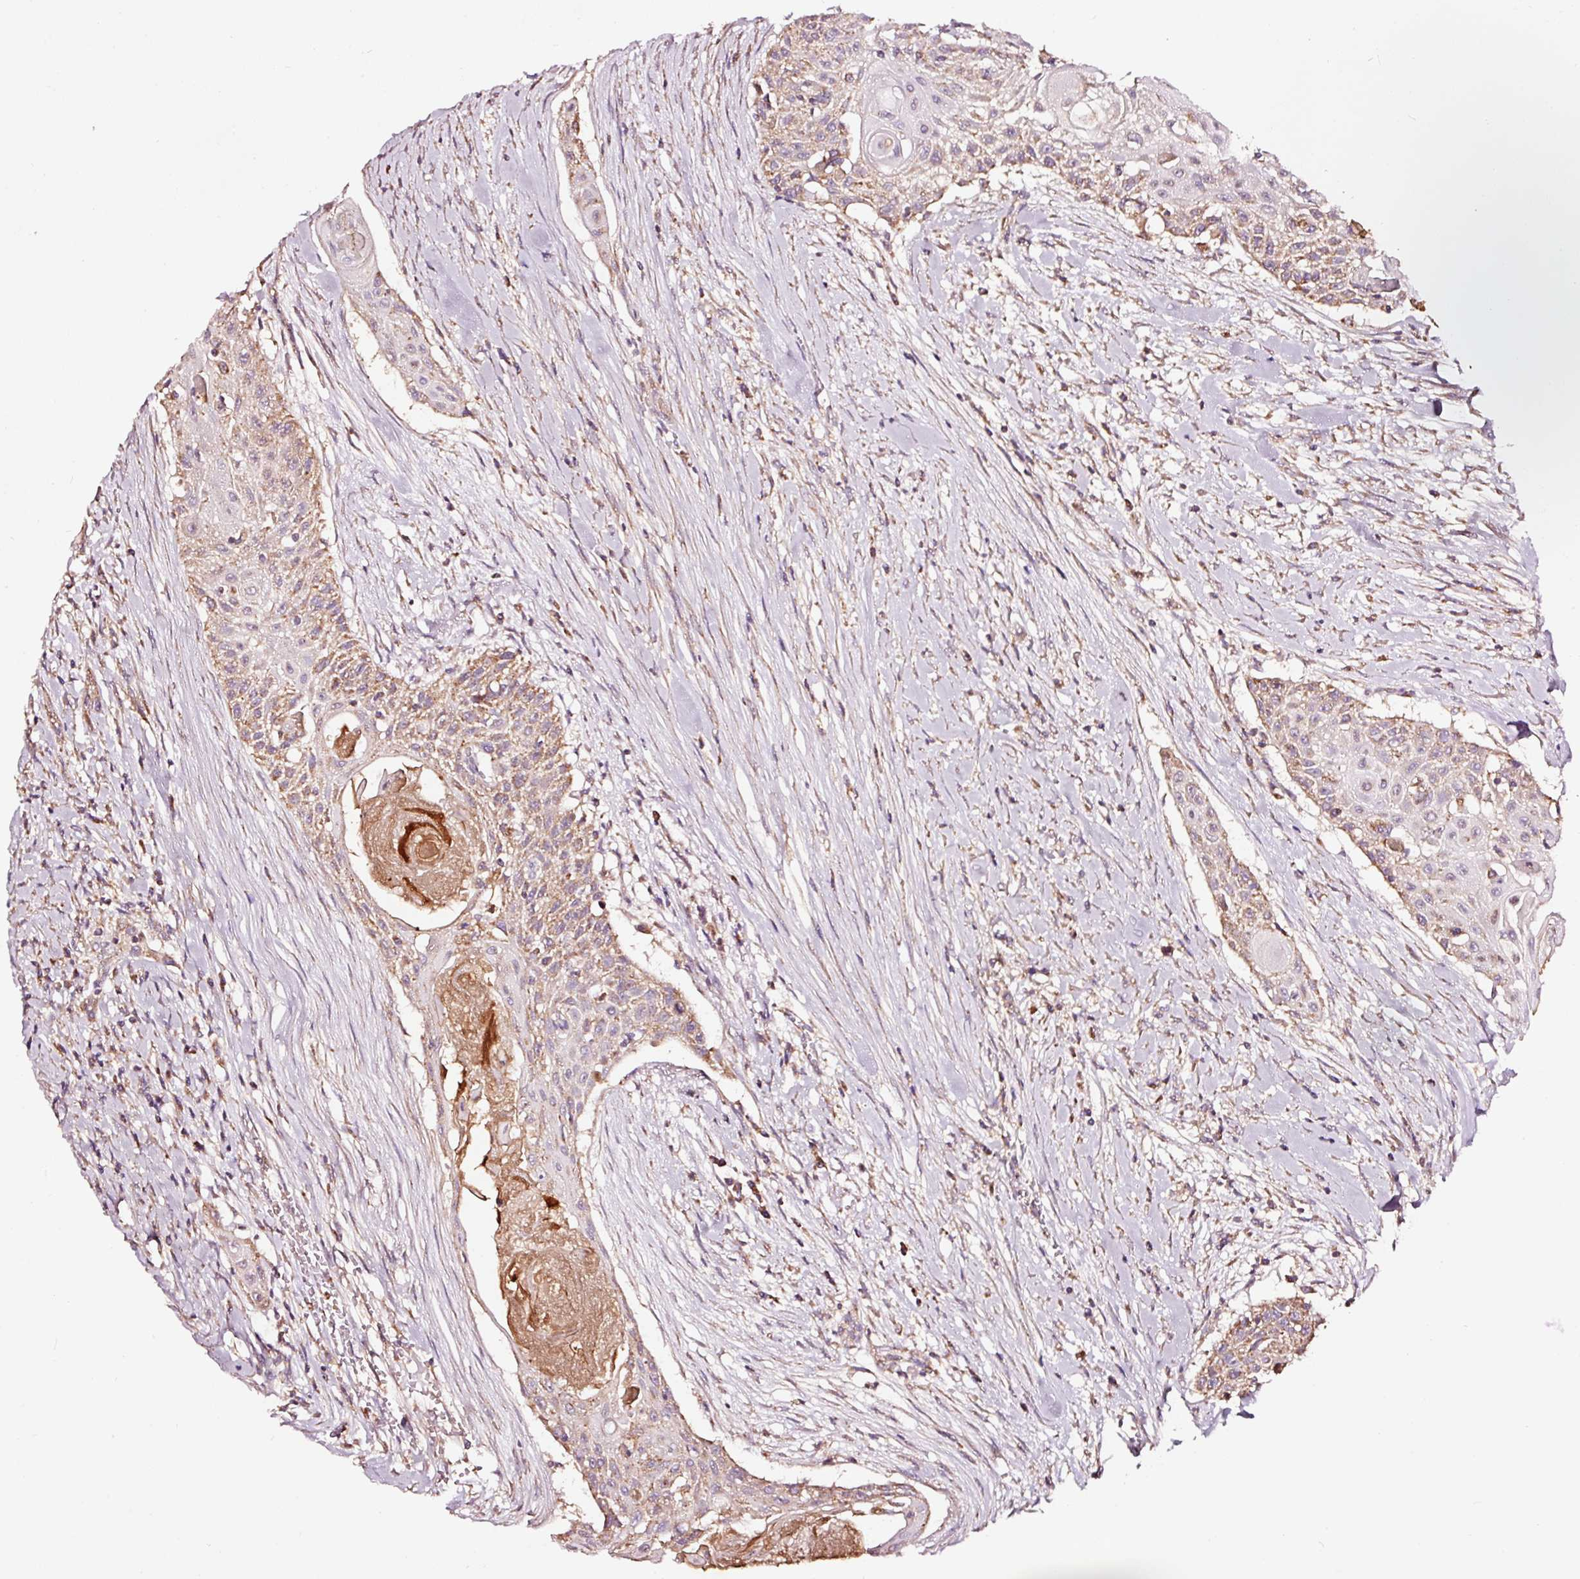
{"staining": {"intensity": "moderate", "quantity": "25%-75%", "location": "cytoplasmic/membranous"}, "tissue": "head and neck cancer", "cell_type": "Tumor cells", "image_type": "cancer", "snomed": [{"axis": "morphology", "description": "Squamous cell carcinoma, NOS"}, {"axis": "topography", "description": "Lymph node"}, {"axis": "topography", "description": "Salivary gland"}, {"axis": "topography", "description": "Head-Neck"}], "caption": "Protein expression analysis of human head and neck cancer reveals moderate cytoplasmic/membranous positivity in about 25%-75% of tumor cells.", "gene": "TPM1", "patient": {"sex": "female", "age": 74}}